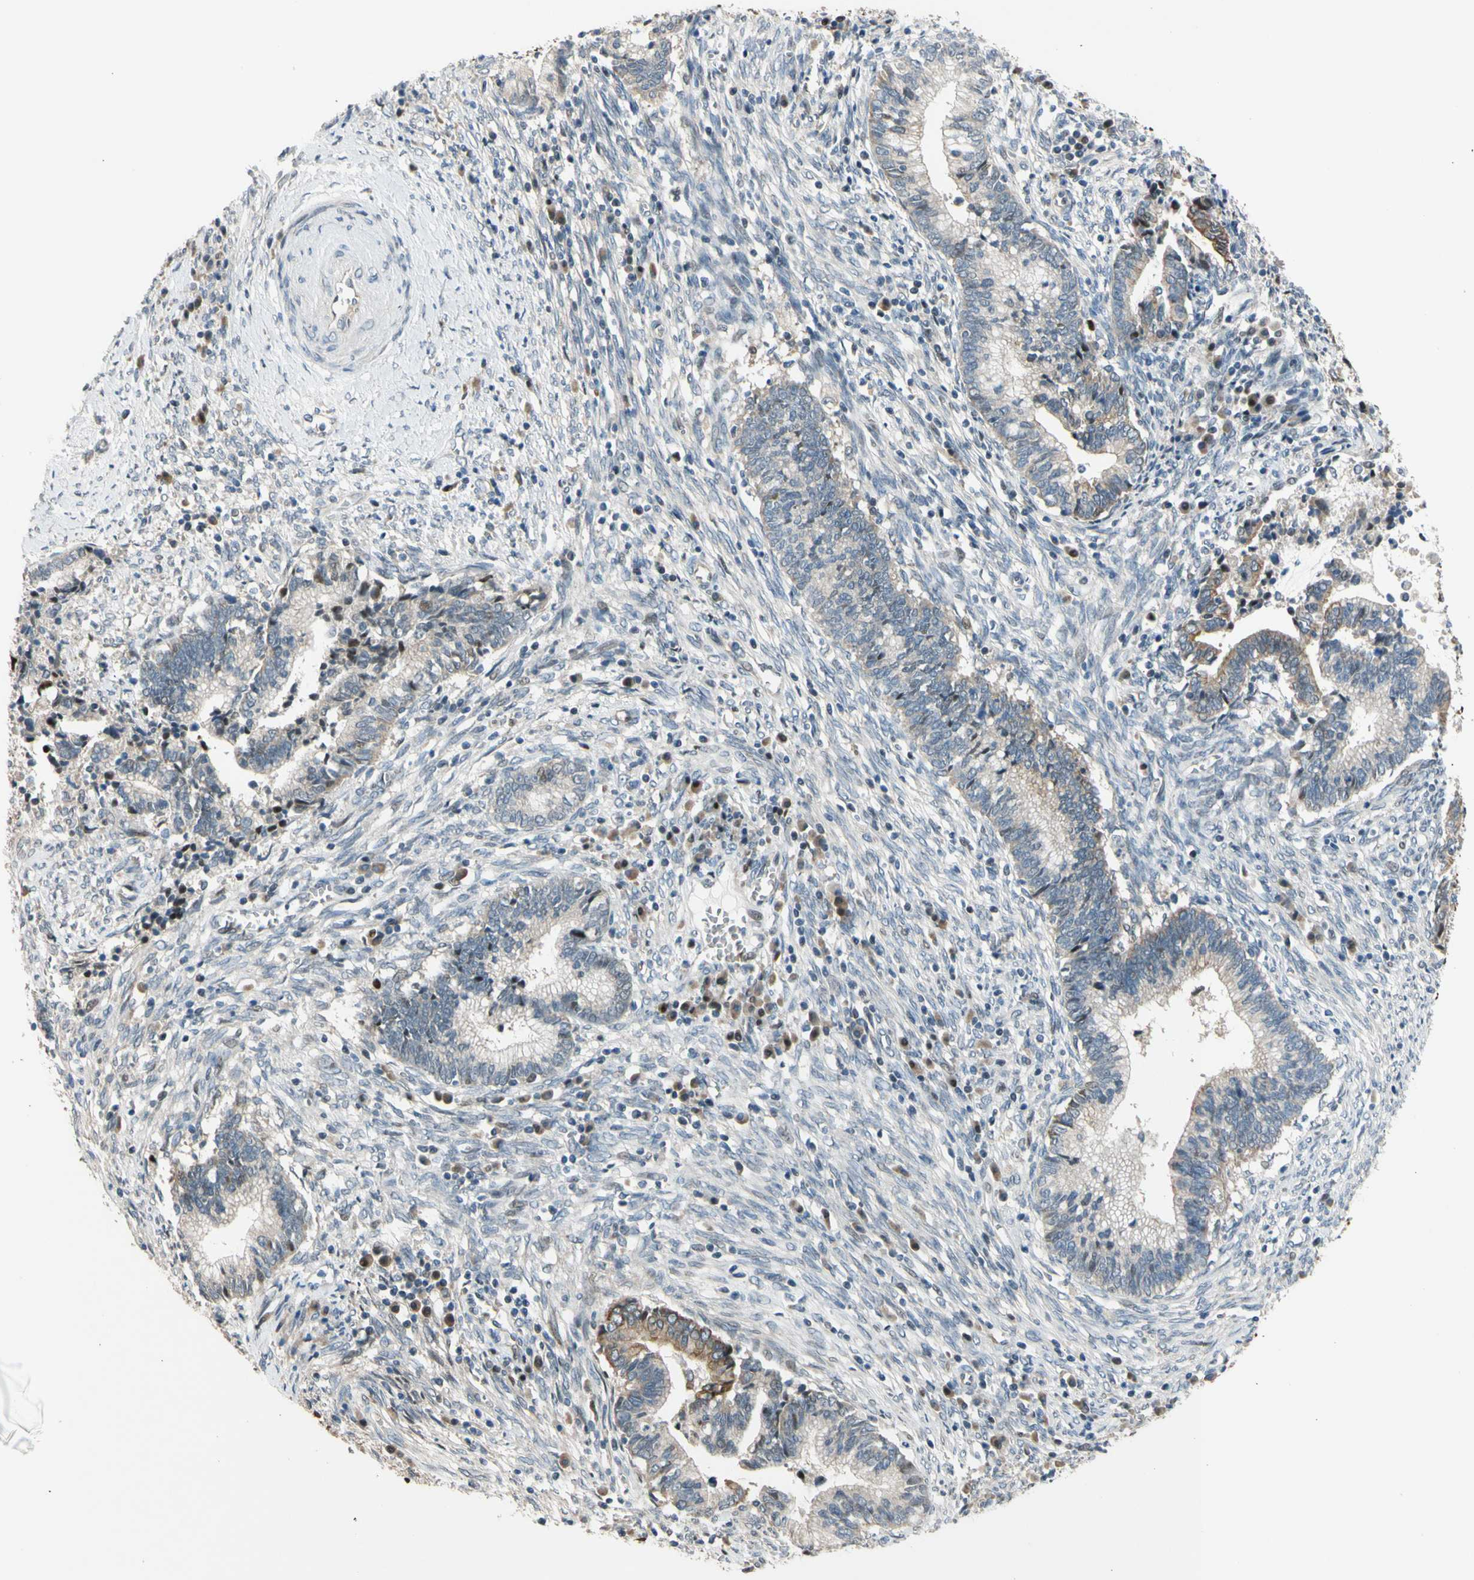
{"staining": {"intensity": "moderate", "quantity": "25%-75%", "location": "cytoplasmic/membranous"}, "tissue": "cervical cancer", "cell_type": "Tumor cells", "image_type": "cancer", "snomed": [{"axis": "morphology", "description": "Adenocarcinoma, NOS"}, {"axis": "topography", "description": "Cervix"}], "caption": "Tumor cells exhibit moderate cytoplasmic/membranous staining in about 25%-75% of cells in adenocarcinoma (cervical). The staining was performed using DAB to visualize the protein expression in brown, while the nuclei were stained in blue with hematoxylin (Magnification: 20x).", "gene": "ZNF184", "patient": {"sex": "female", "age": 44}}